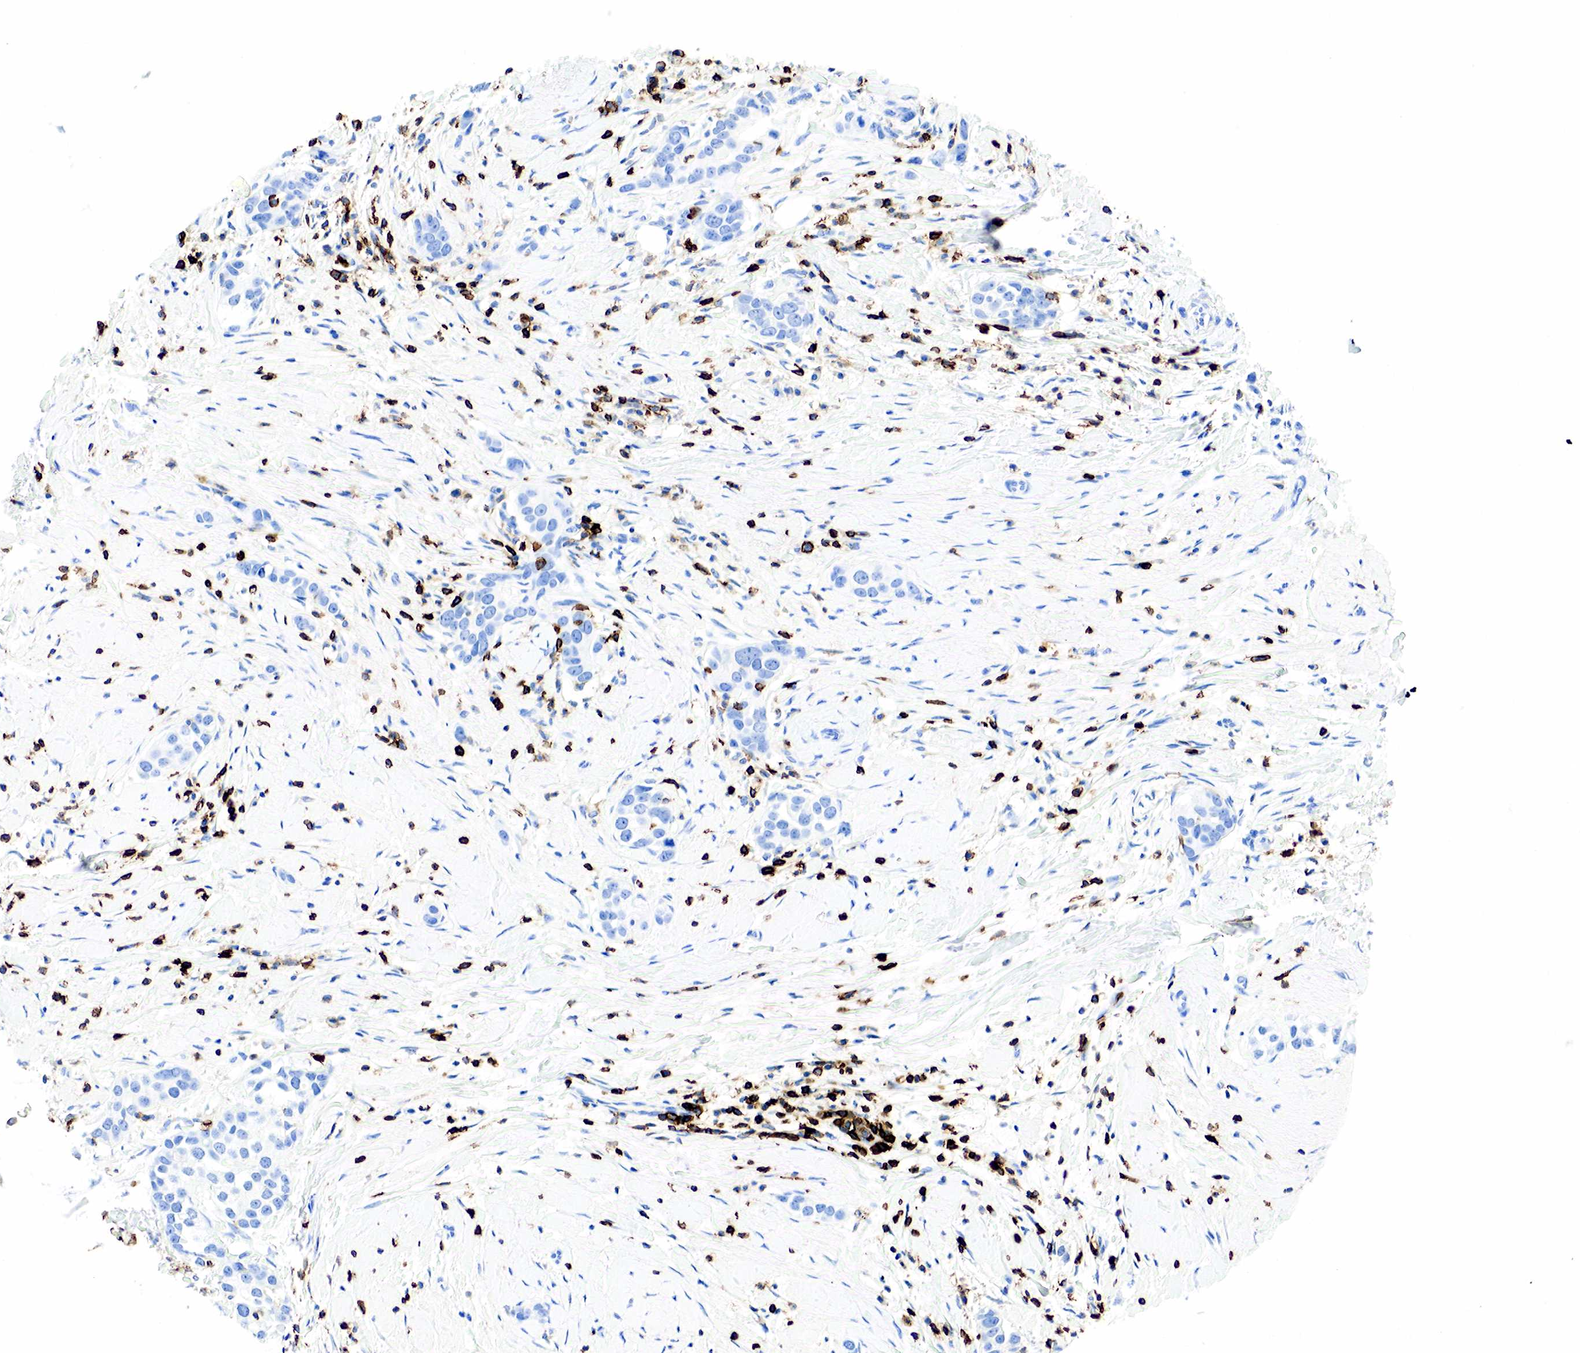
{"staining": {"intensity": "negative", "quantity": "none", "location": "none"}, "tissue": "breast cancer", "cell_type": "Tumor cells", "image_type": "cancer", "snomed": [{"axis": "morphology", "description": "Duct carcinoma"}, {"axis": "topography", "description": "Breast"}], "caption": "Tumor cells are negative for brown protein staining in breast cancer (infiltrating ductal carcinoma). The staining is performed using DAB brown chromogen with nuclei counter-stained in using hematoxylin.", "gene": "PTPRC", "patient": {"sex": "female", "age": 55}}